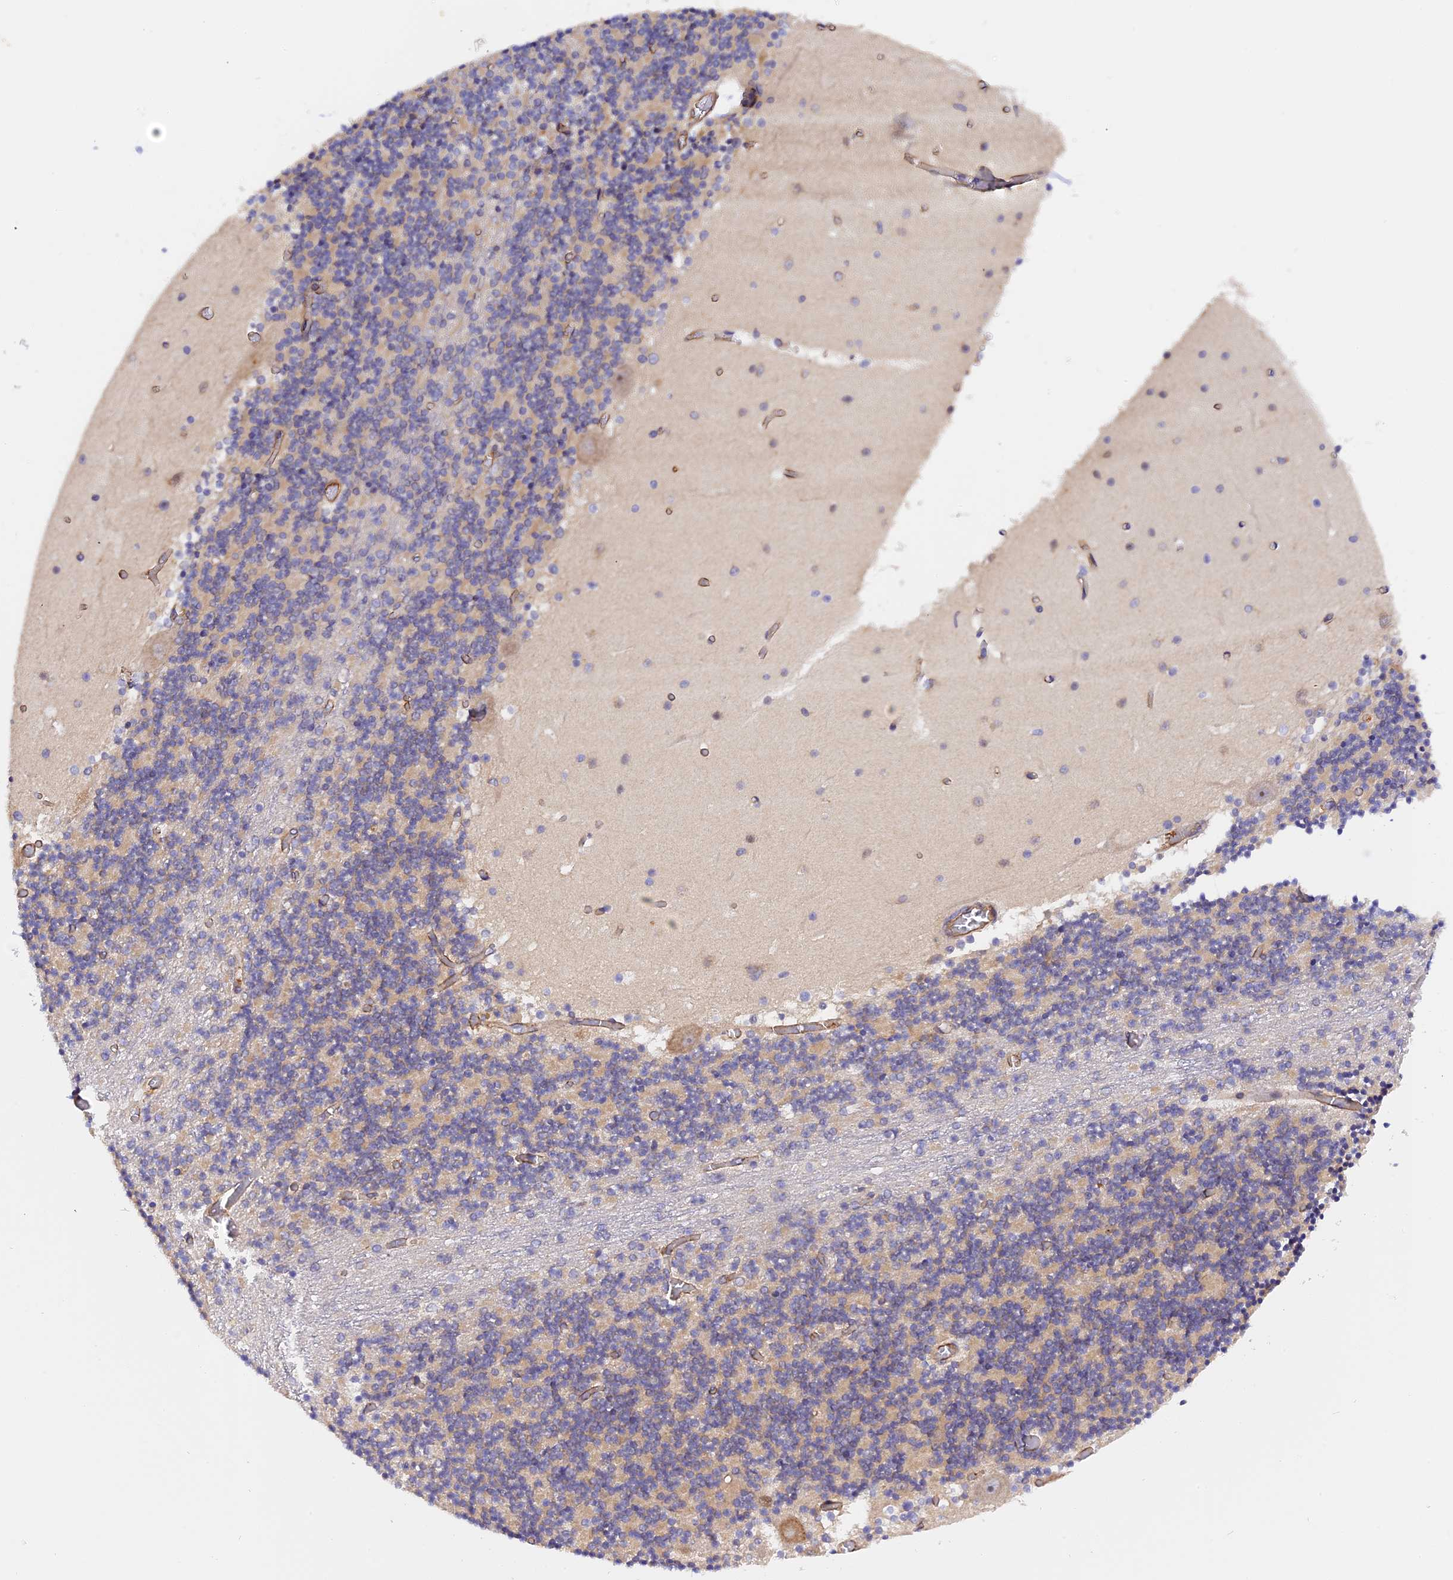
{"staining": {"intensity": "negative", "quantity": "none", "location": "none"}, "tissue": "cerebellum", "cell_type": "Cells in granular layer", "image_type": "normal", "snomed": [{"axis": "morphology", "description": "Normal tissue, NOS"}, {"axis": "topography", "description": "Cerebellum"}], "caption": "The IHC image has no significant staining in cells in granular layer of cerebellum.", "gene": "C5orf22", "patient": {"sex": "female", "age": 28}}